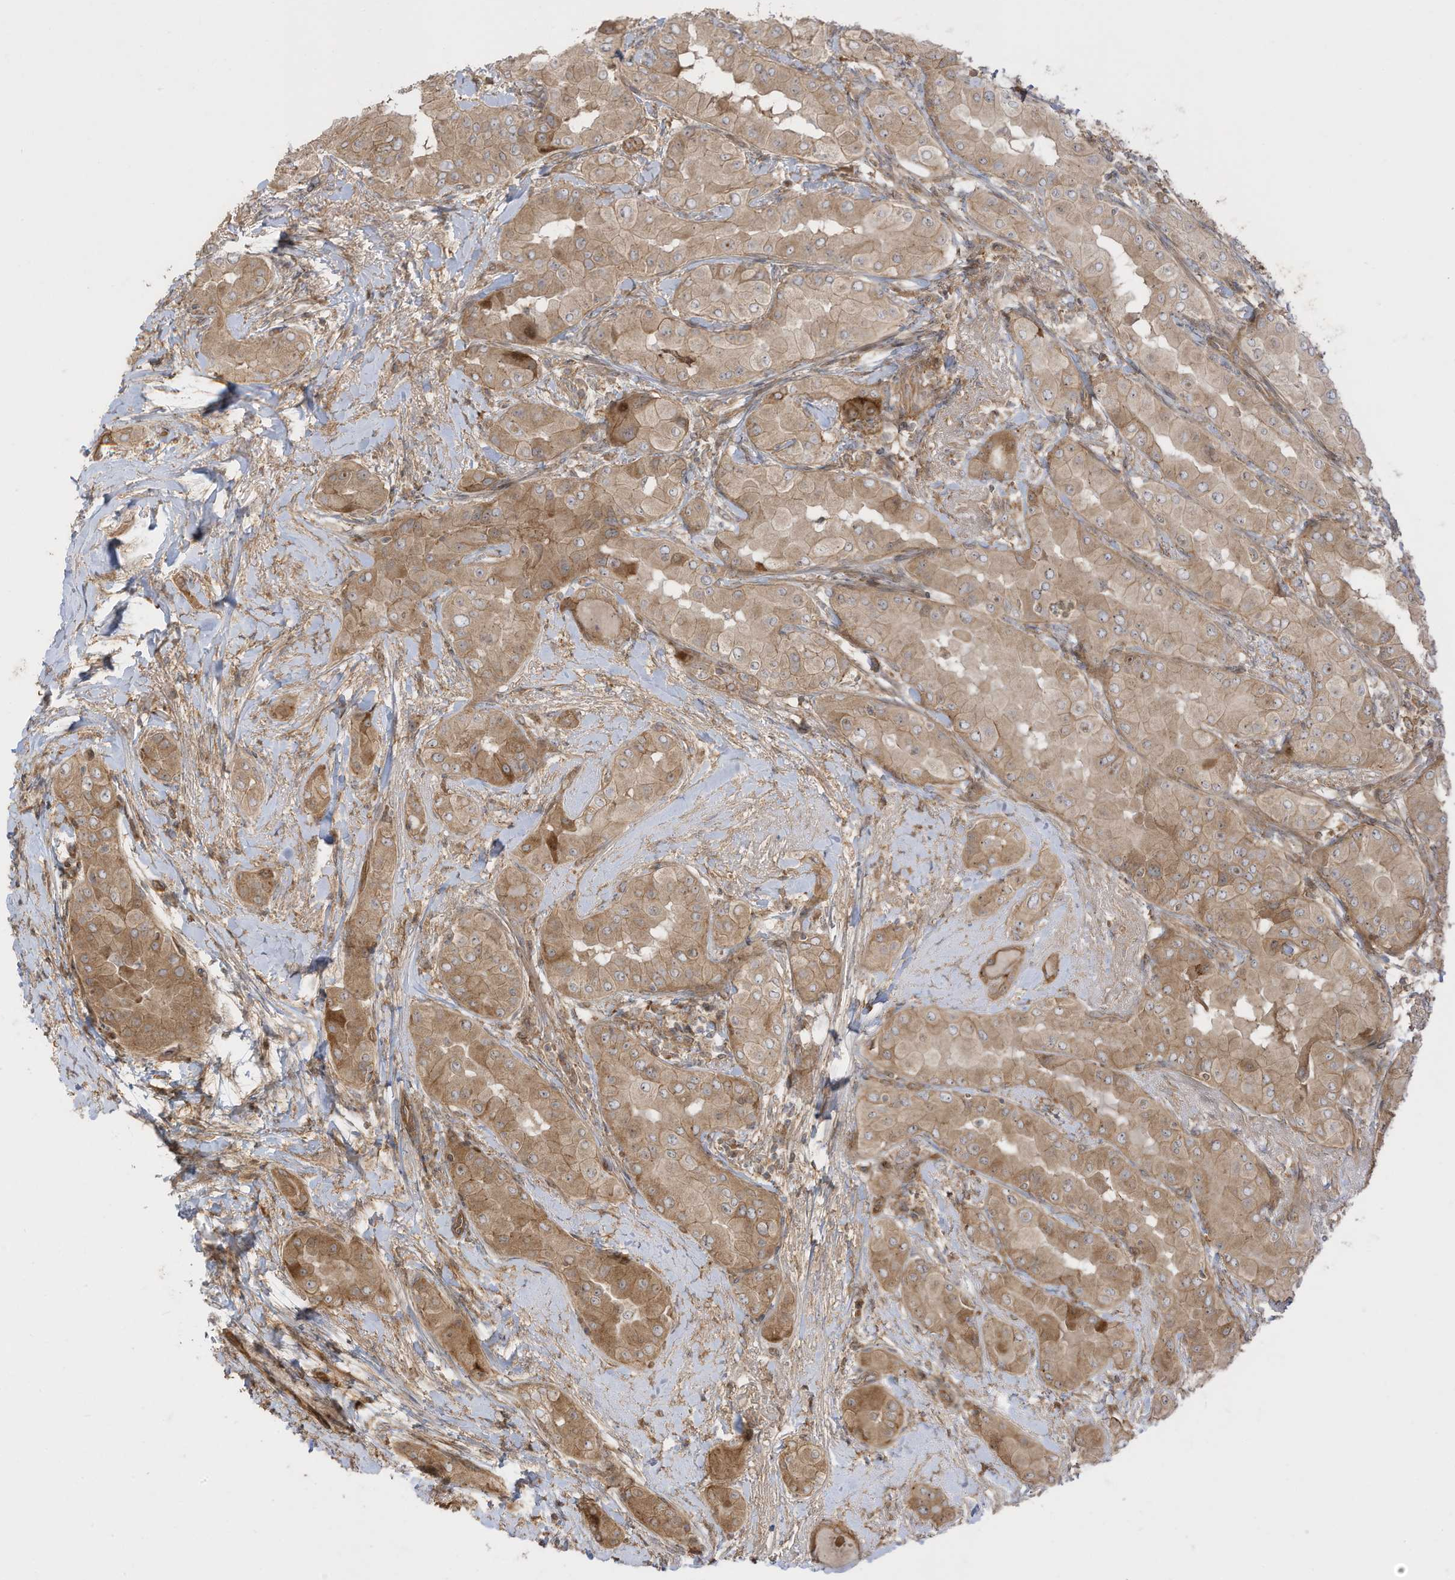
{"staining": {"intensity": "moderate", "quantity": ">75%", "location": "cytoplasmic/membranous"}, "tissue": "thyroid cancer", "cell_type": "Tumor cells", "image_type": "cancer", "snomed": [{"axis": "morphology", "description": "Papillary adenocarcinoma, NOS"}, {"axis": "topography", "description": "Thyroid gland"}], "caption": "IHC of papillary adenocarcinoma (thyroid) demonstrates medium levels of moderate cytoplasmic/membranous staining in approximately >75% of tumor cells. (Brightfield microscopy of DAB IHC at high magnification).", "gene": "ENTR1", "patient": {"sex": "male", "age": 33}}